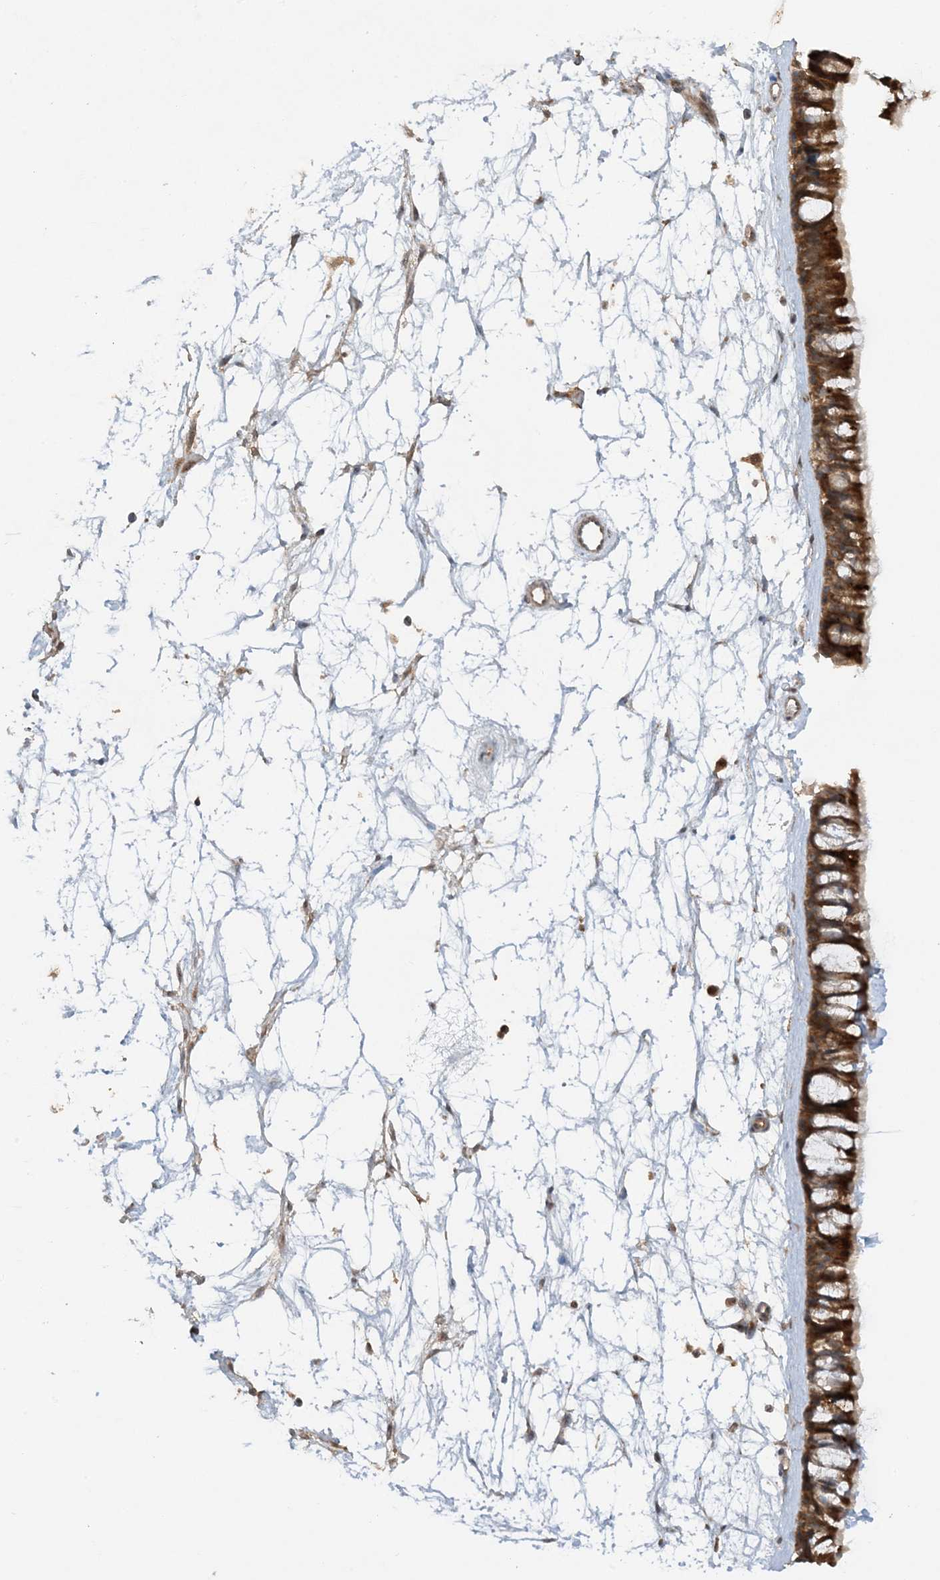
{"staining": {"intensity": "strong", "quantity": ">75%", "location": "cytoplasmic/membranous"}, "tissue": "nasopharynx", "cell_type": "Respiratory epithelial cells", "image_type": "normal", "snomed": [{"axis": "morphology", "description": "Normal tissue, NOS"}, {"axis": "topography", "description": "Nasopharynx"}], "caption": "Strong cytoplasmic/membranous expression is appreciated in about >75% of respiratory epithelial cells in benign nasopharynx. (IHC, brightfield microscopy, high magnification).", "gene": "STAM2", "patient": {"sex": "male", "age": 64}}